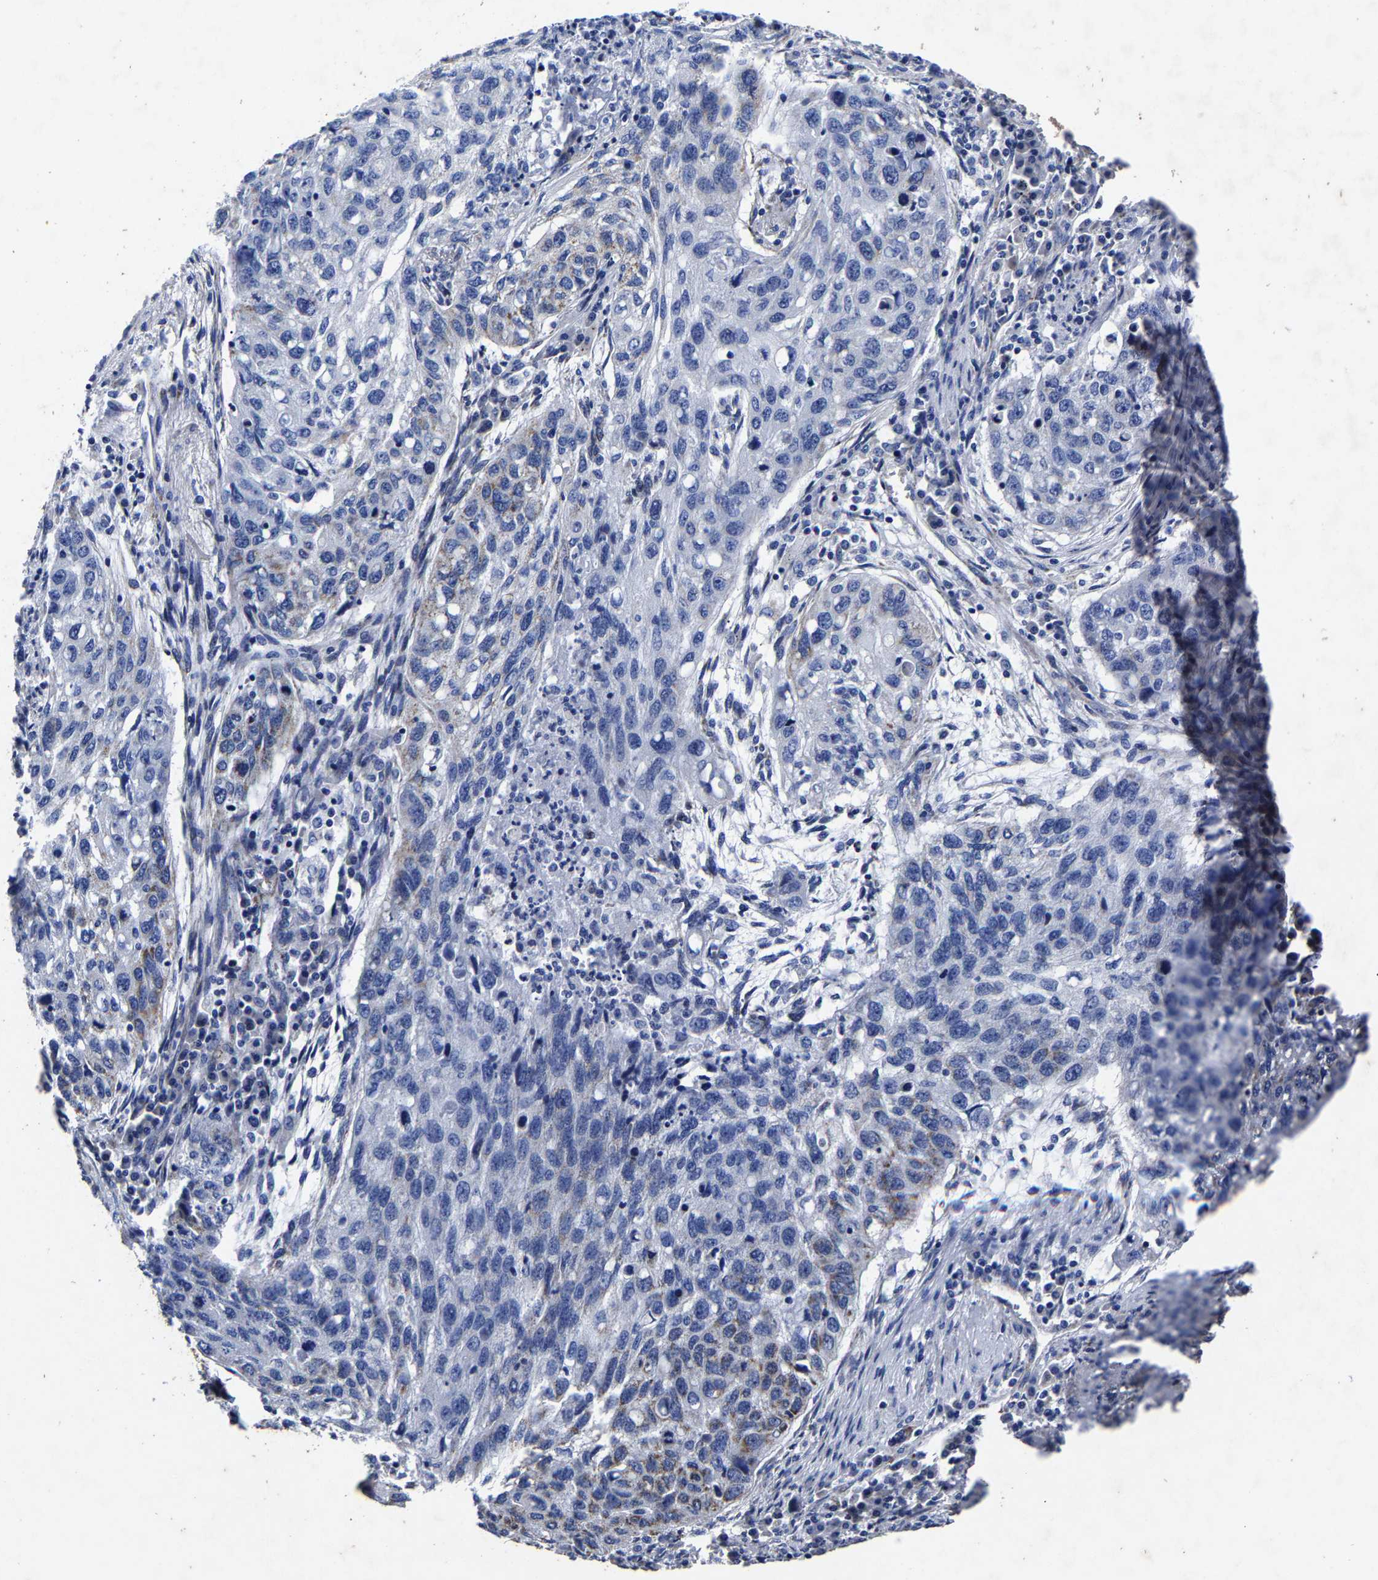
{"staining": {"intensity": "moderate", "quantity": "<25%", "location": "cytoplasmic/membranous"}, "tissue": "lung cancer", "cell_type": "Tumor cells", "image_type": "cancer", "snomed": [{"axis": "morphology", "description": "Squamous cell carcinoma, NOS"}, {"axis": "topography", "description": "Lung"}], "caption": "This micrograph displays IHC staining of human squamous cell carcinoma (lung), with low moderate cytoplasmic/membranous positivity in approximately <25% of tumor cells.", "gene": "AASS", "patient": {"sex": "female", "age": 63}}